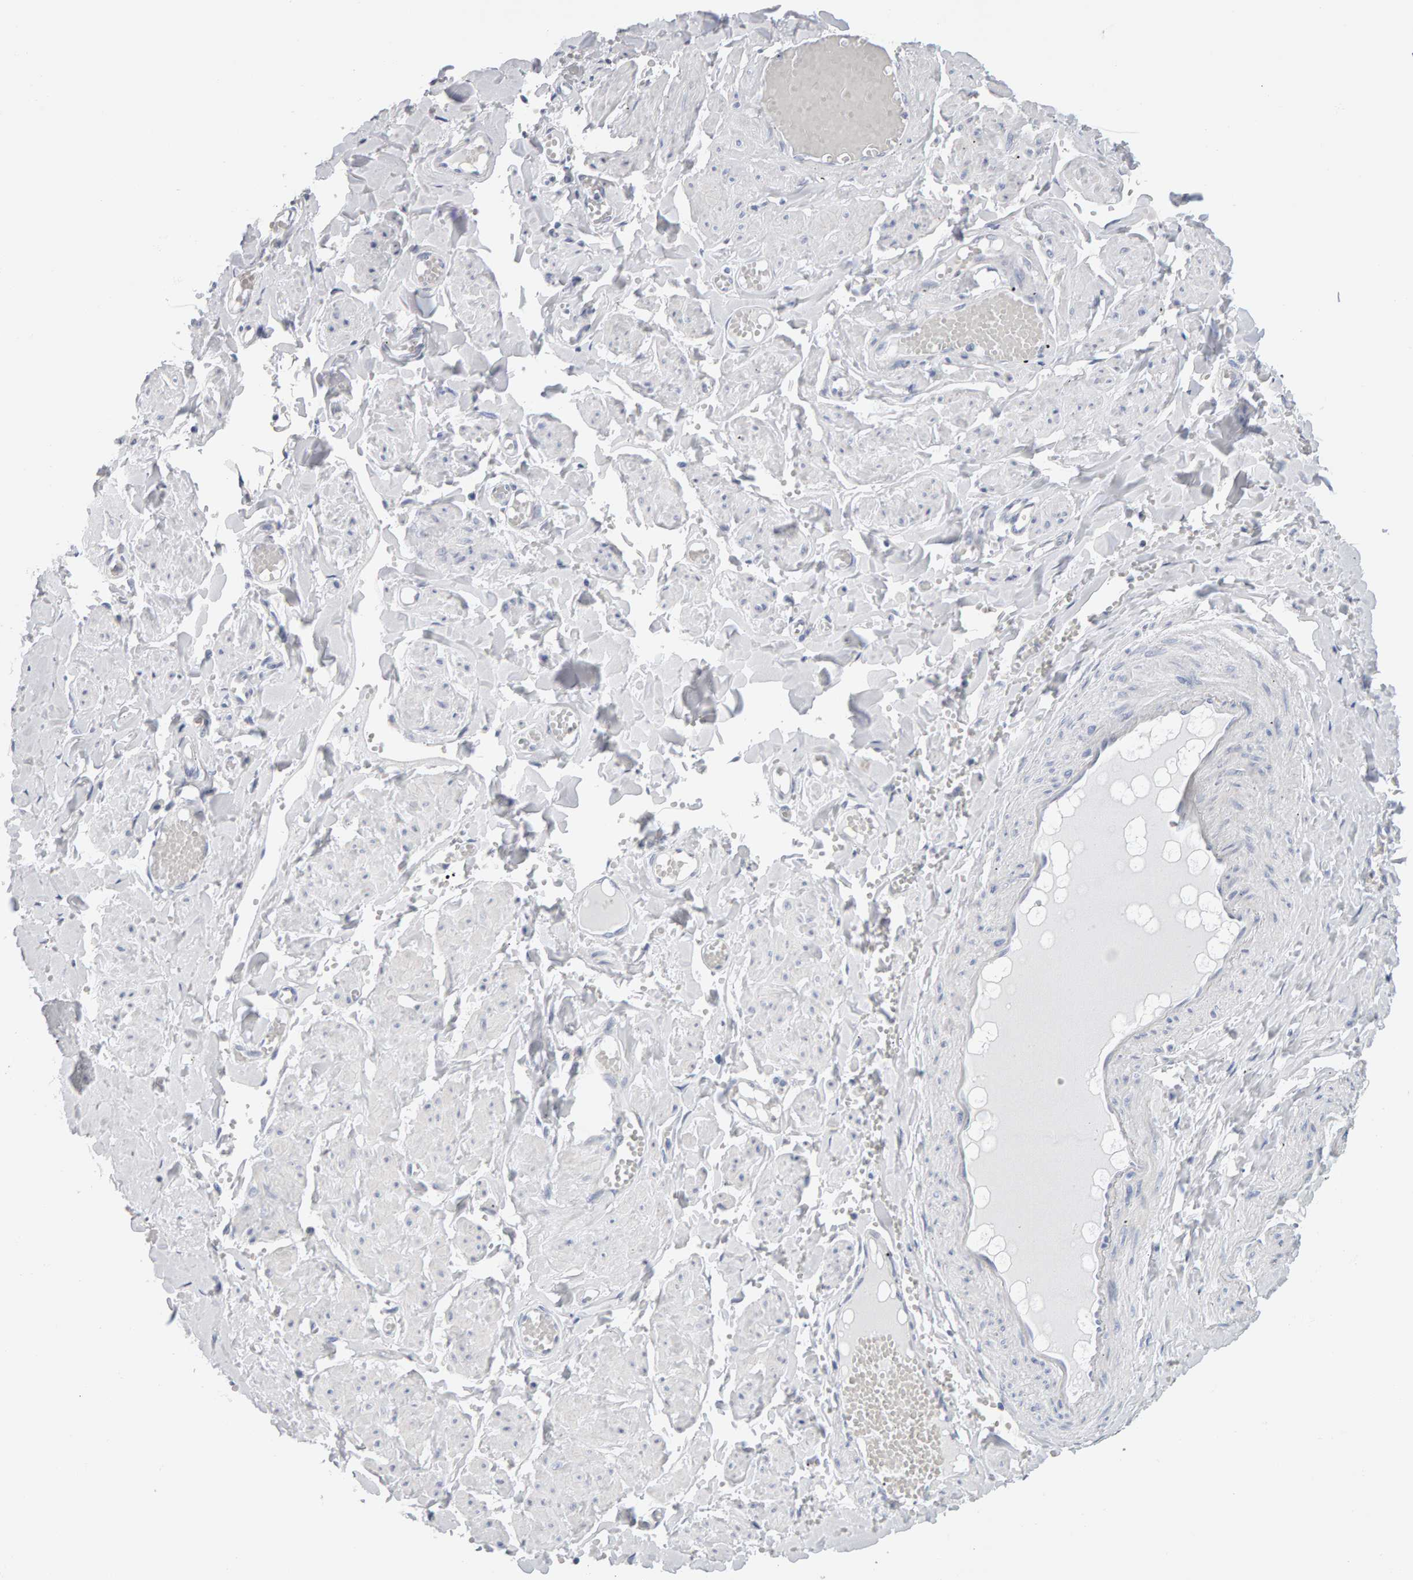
{"staining": {"intensity": "negative", "quantity": "none", "location": "none"}, "tissue": "adipose tissue", "cell_type": "Adipocytes", "image_type": "normal", "snomed": [{"axis": "morphology", "description": "Normal tissue, NOS"}, {"axis": "topography", "description": "Vascular tissue"}, {"axis": "topography", "description": "Fallopian tube"}, {"axis": "topography", "description": "Ovary"}], "caption": "IHC of benign human adipose tissue exhibits no expression in adipocytes.", "gene": "CTH", "patient": {"sex": "female", "age": 67}}